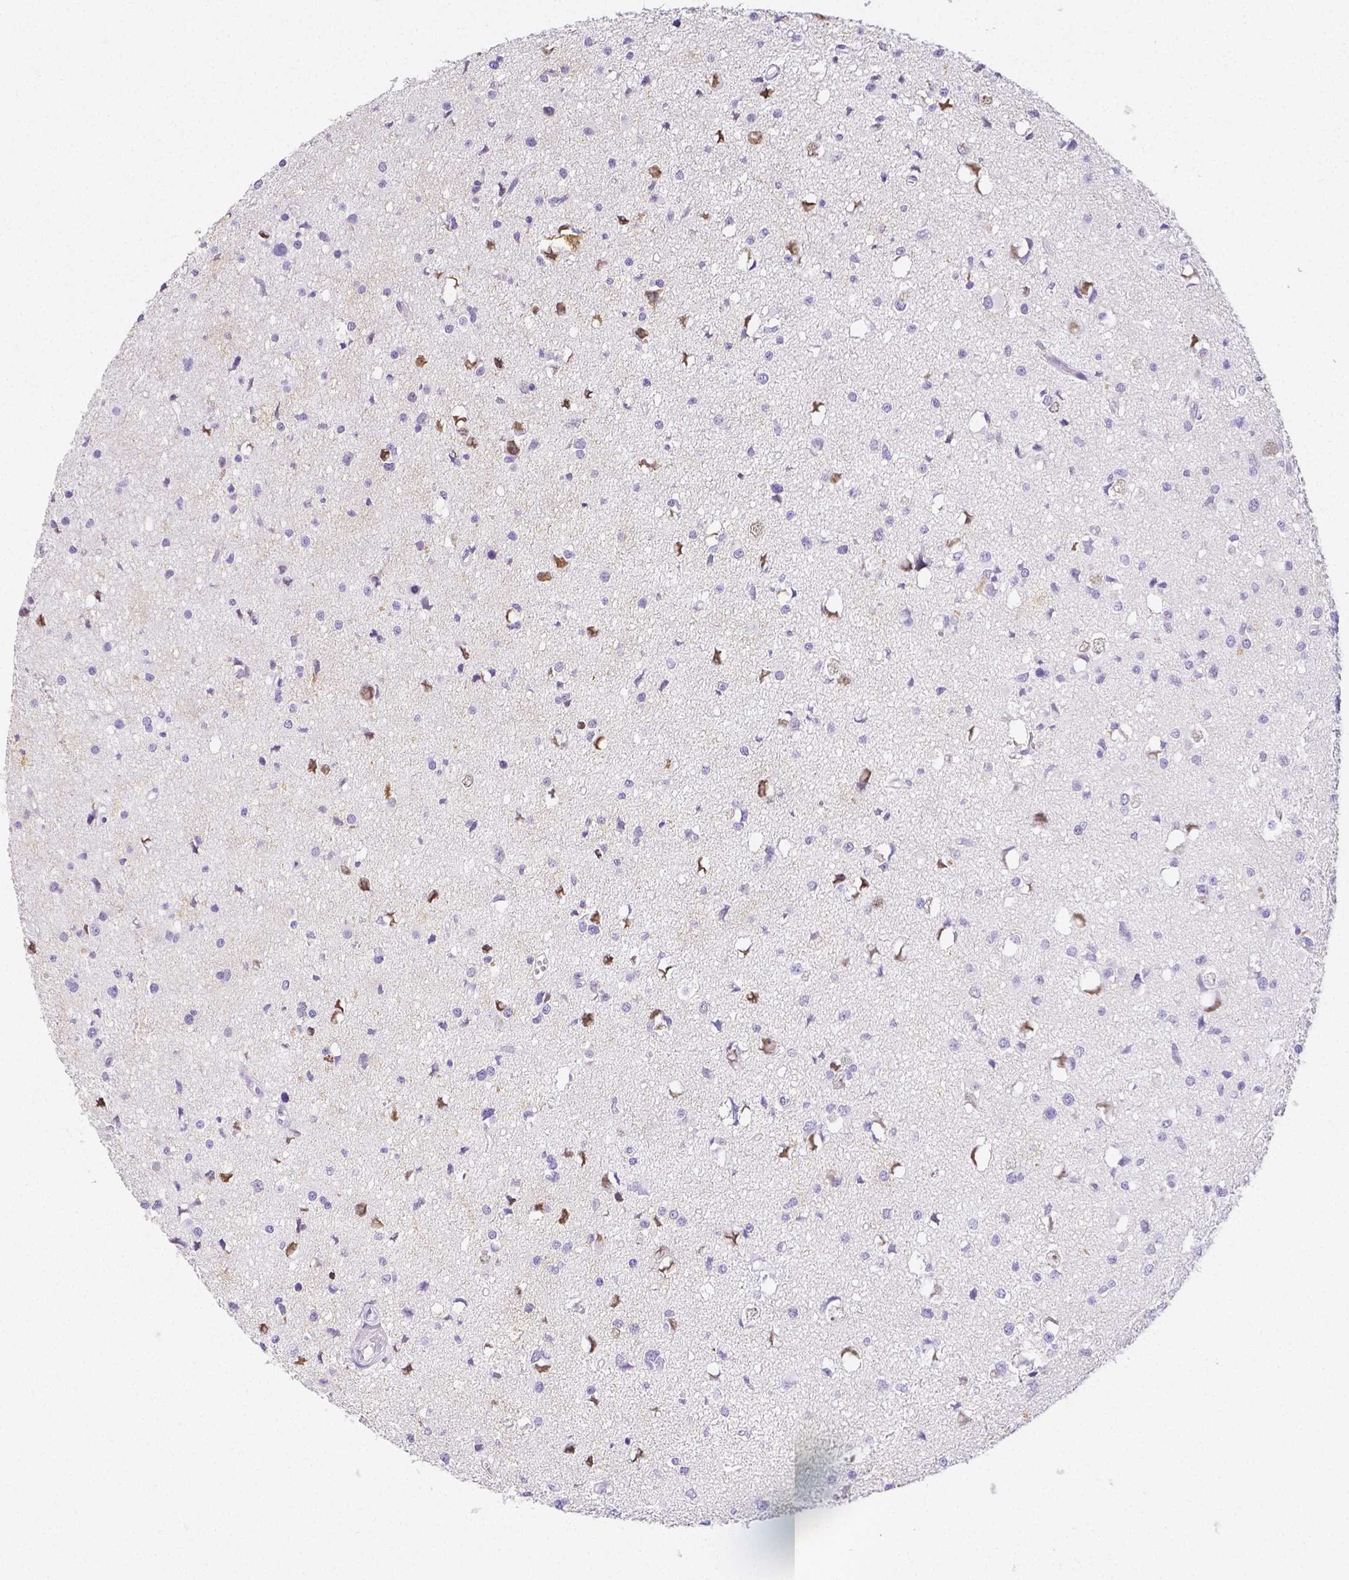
{"staining": {"intensity": "negative", "quantity": "none", "location": "none"}, "tissue": "glioma", "cell_type": "Tumor cells", "image_type": "cancer", "snomed": [{"axis": "morphology", "description": "Glioma, malignant, High grade"}, {"axis": "topography", "description": "Brain"}], "caption": "DAB immunohistochemical staining of glioma reveals no significant staining in tumor cells.", "gene": "ARHGAP36", "patient": {"sex": "male", "age": 54}}